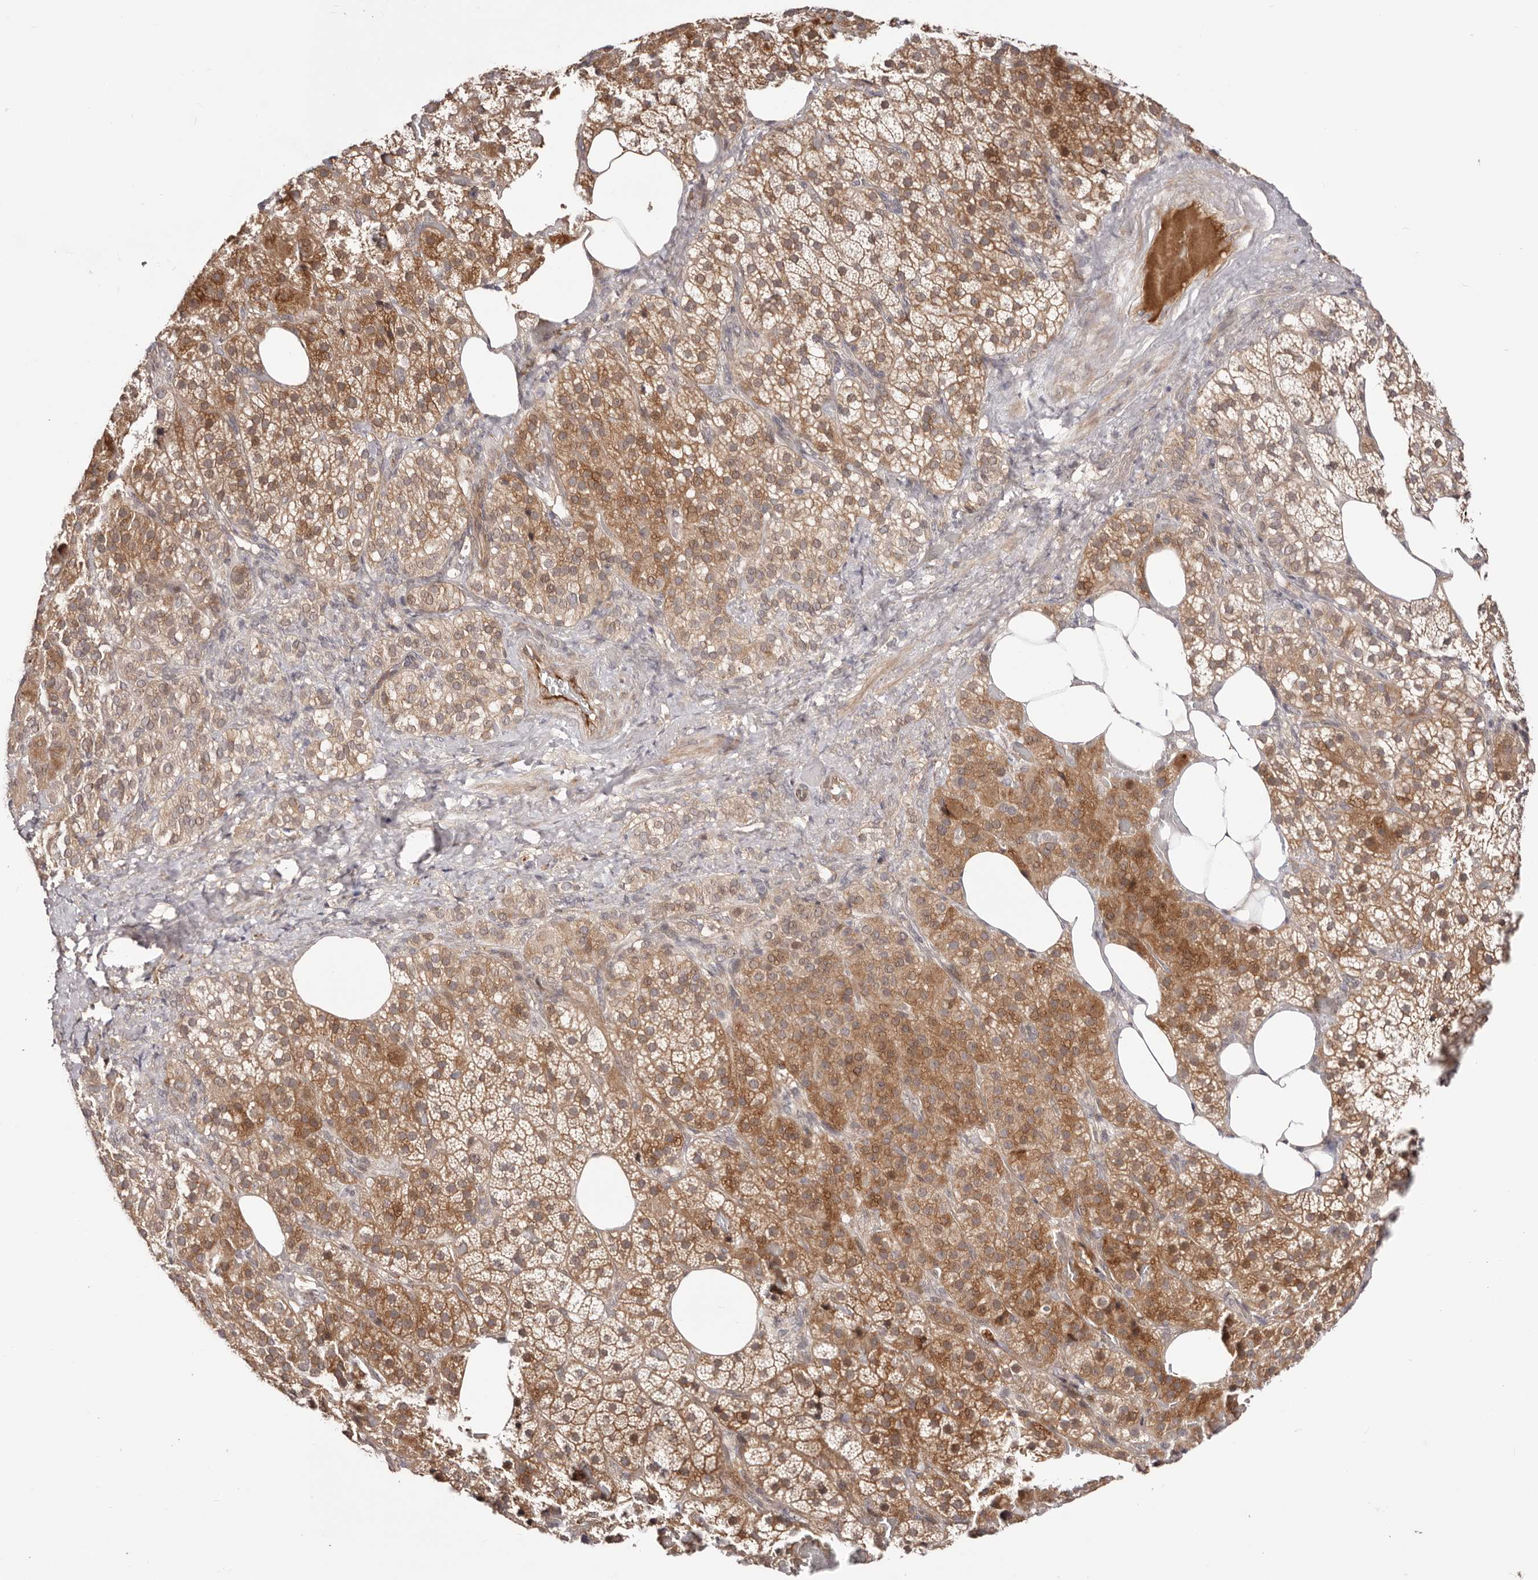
{"staining": {"intensity": "strong", "quantity": "25%-75%", "location": "cytoplasmic/membranous"}, "tissue": "adrenal gland", "cell_type": "Glandular cells", "image_type": "normal", "snomed": [{"axis": "morphology", "description": "Normal tissue, NOS"}, {"axis": "topography", "description": "Adrenal gland"}], "caption": "IHC of benign adrenal gland displays high levels of strong cytoplasmic/membranous positivity in about 25%-75% of glandular cells.", "gene": "EGR3", "patient": {"sex": "female", "age": 59}}